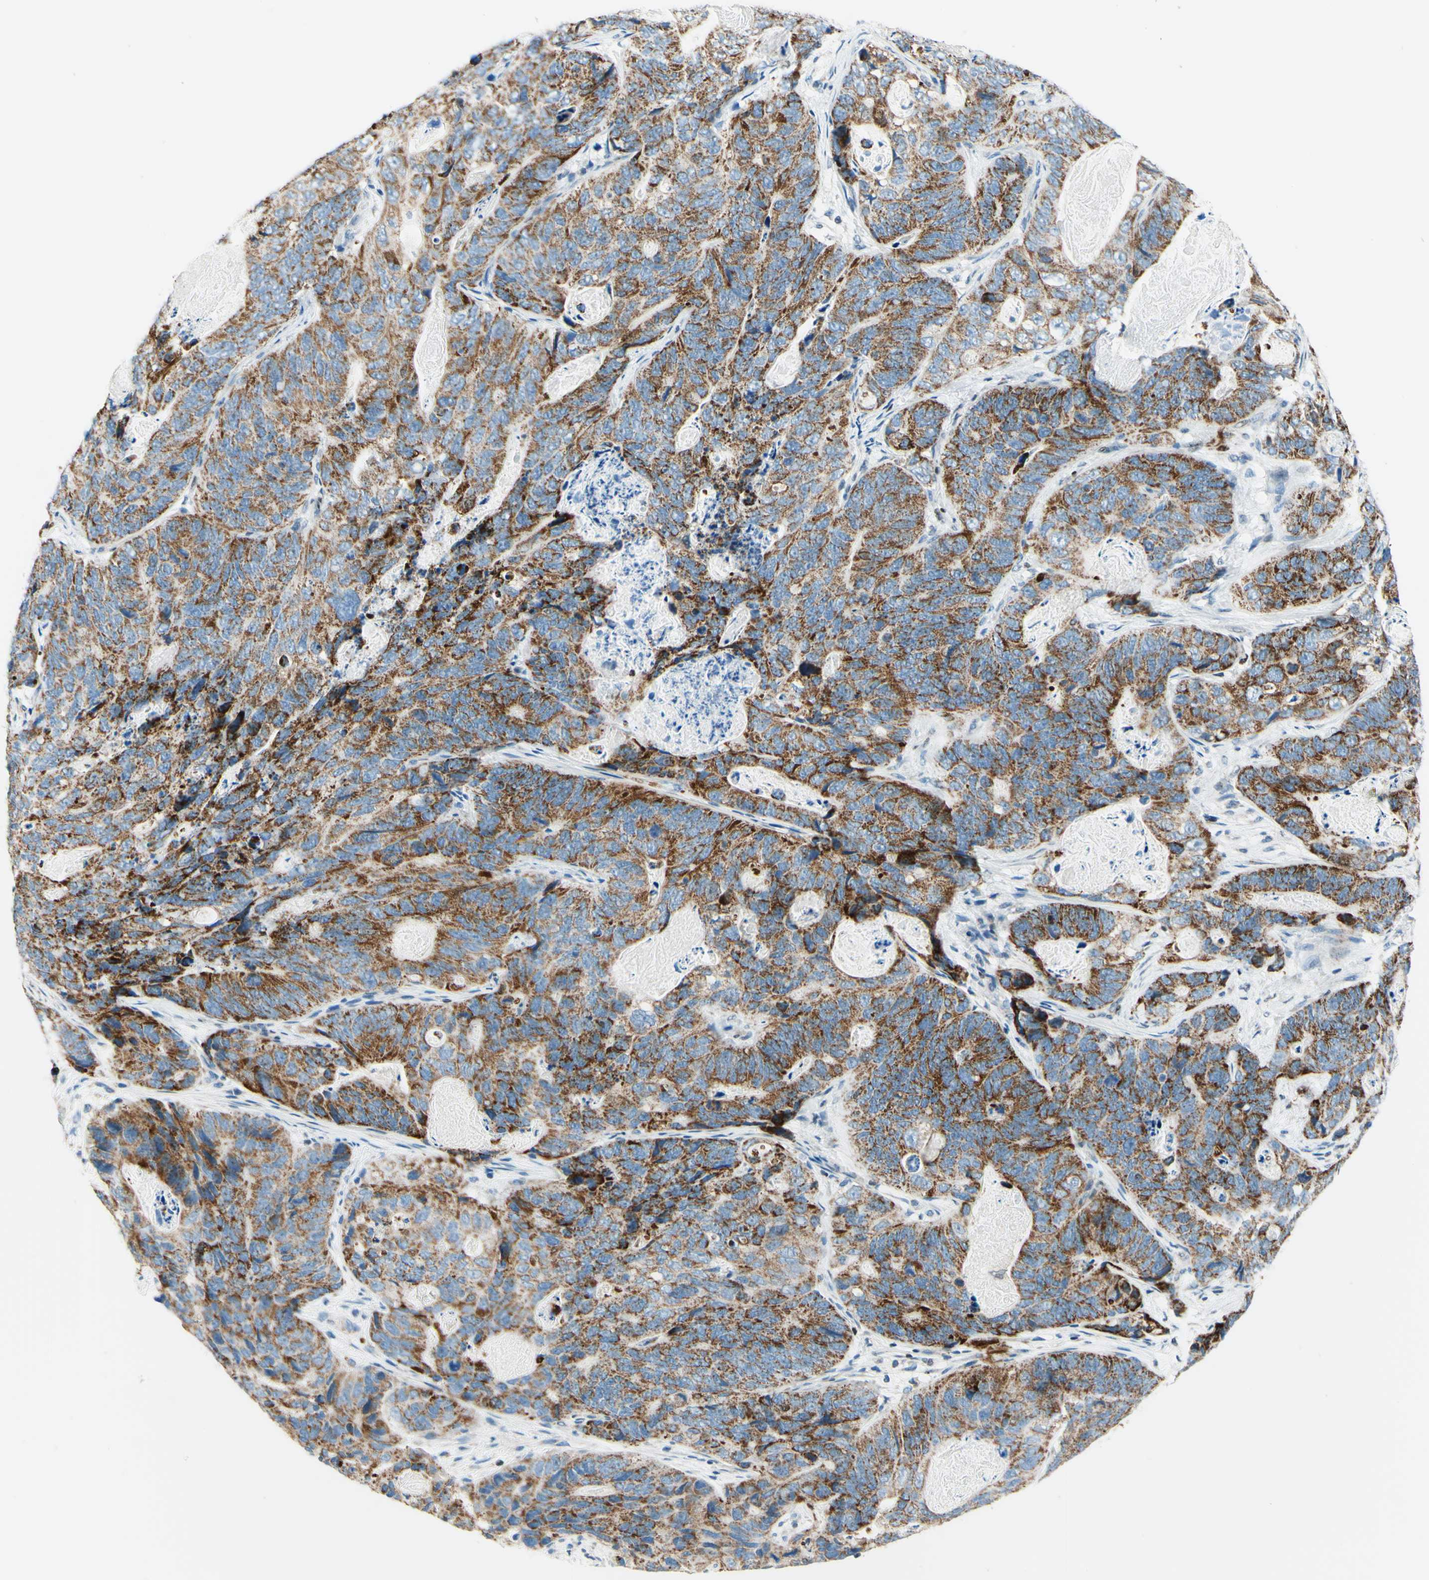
{"staining": {"intensity": "moderate", "quantity": ">75%", "location": "cytoplasmic/membranous"}, "tissue": "stomach cancer", "cell_type": "Tumor cells", "image_type": "cancer", "snomed": [{"axis": "morphology", "description": "Adenocarcinoma, NOS"}, {"axis": "topography", "description": "Stomach"}], "caption": "This is an image of IHC staining of stomach cancer, which shows moderate positivity in the cytoplasmic/membranous of tumor cells.", "gene": "CBX7", "patient": {"sex": "female", "age": 89}}